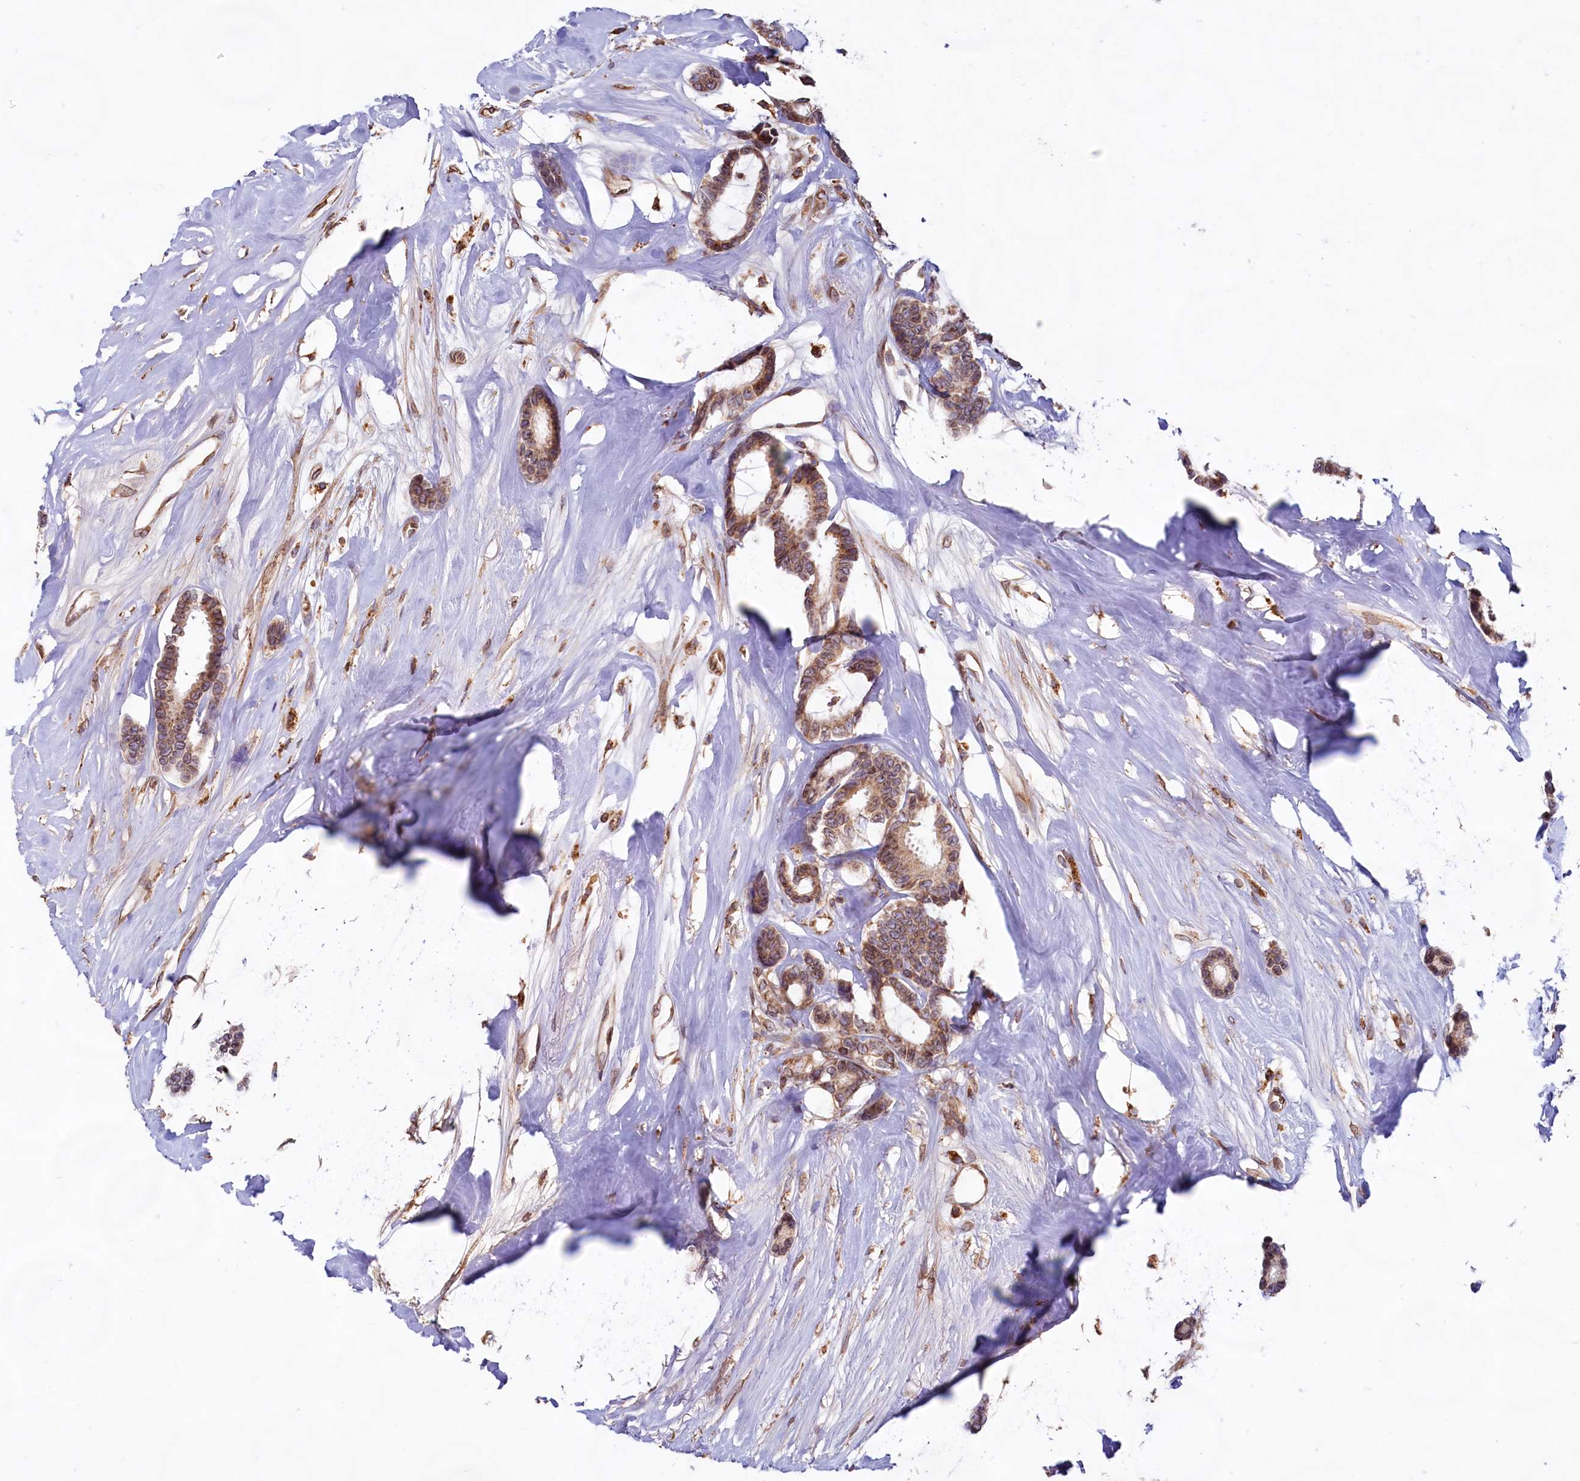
{"staining": {"intensity": "moderate", "quantity": ">75%", "location": "cytoplasmic/membranous"}, "tissue": "breast cancer", "cell_type": "Tumor cells", "image_type": "cancer", "snomed": [{"axis": "morphology", "description": "Duct carcinoma"}, {"axis": "topography", "description": "Breast"}], "caption": "This is an image of immunohistochemistry staining of breast intraductal carcinoma, which shows moderate positivity in the cytoplasmic/membranous of tumor cells.", "gene": "TBC1D19", "patient": {"sex": "female", "age": 87}}